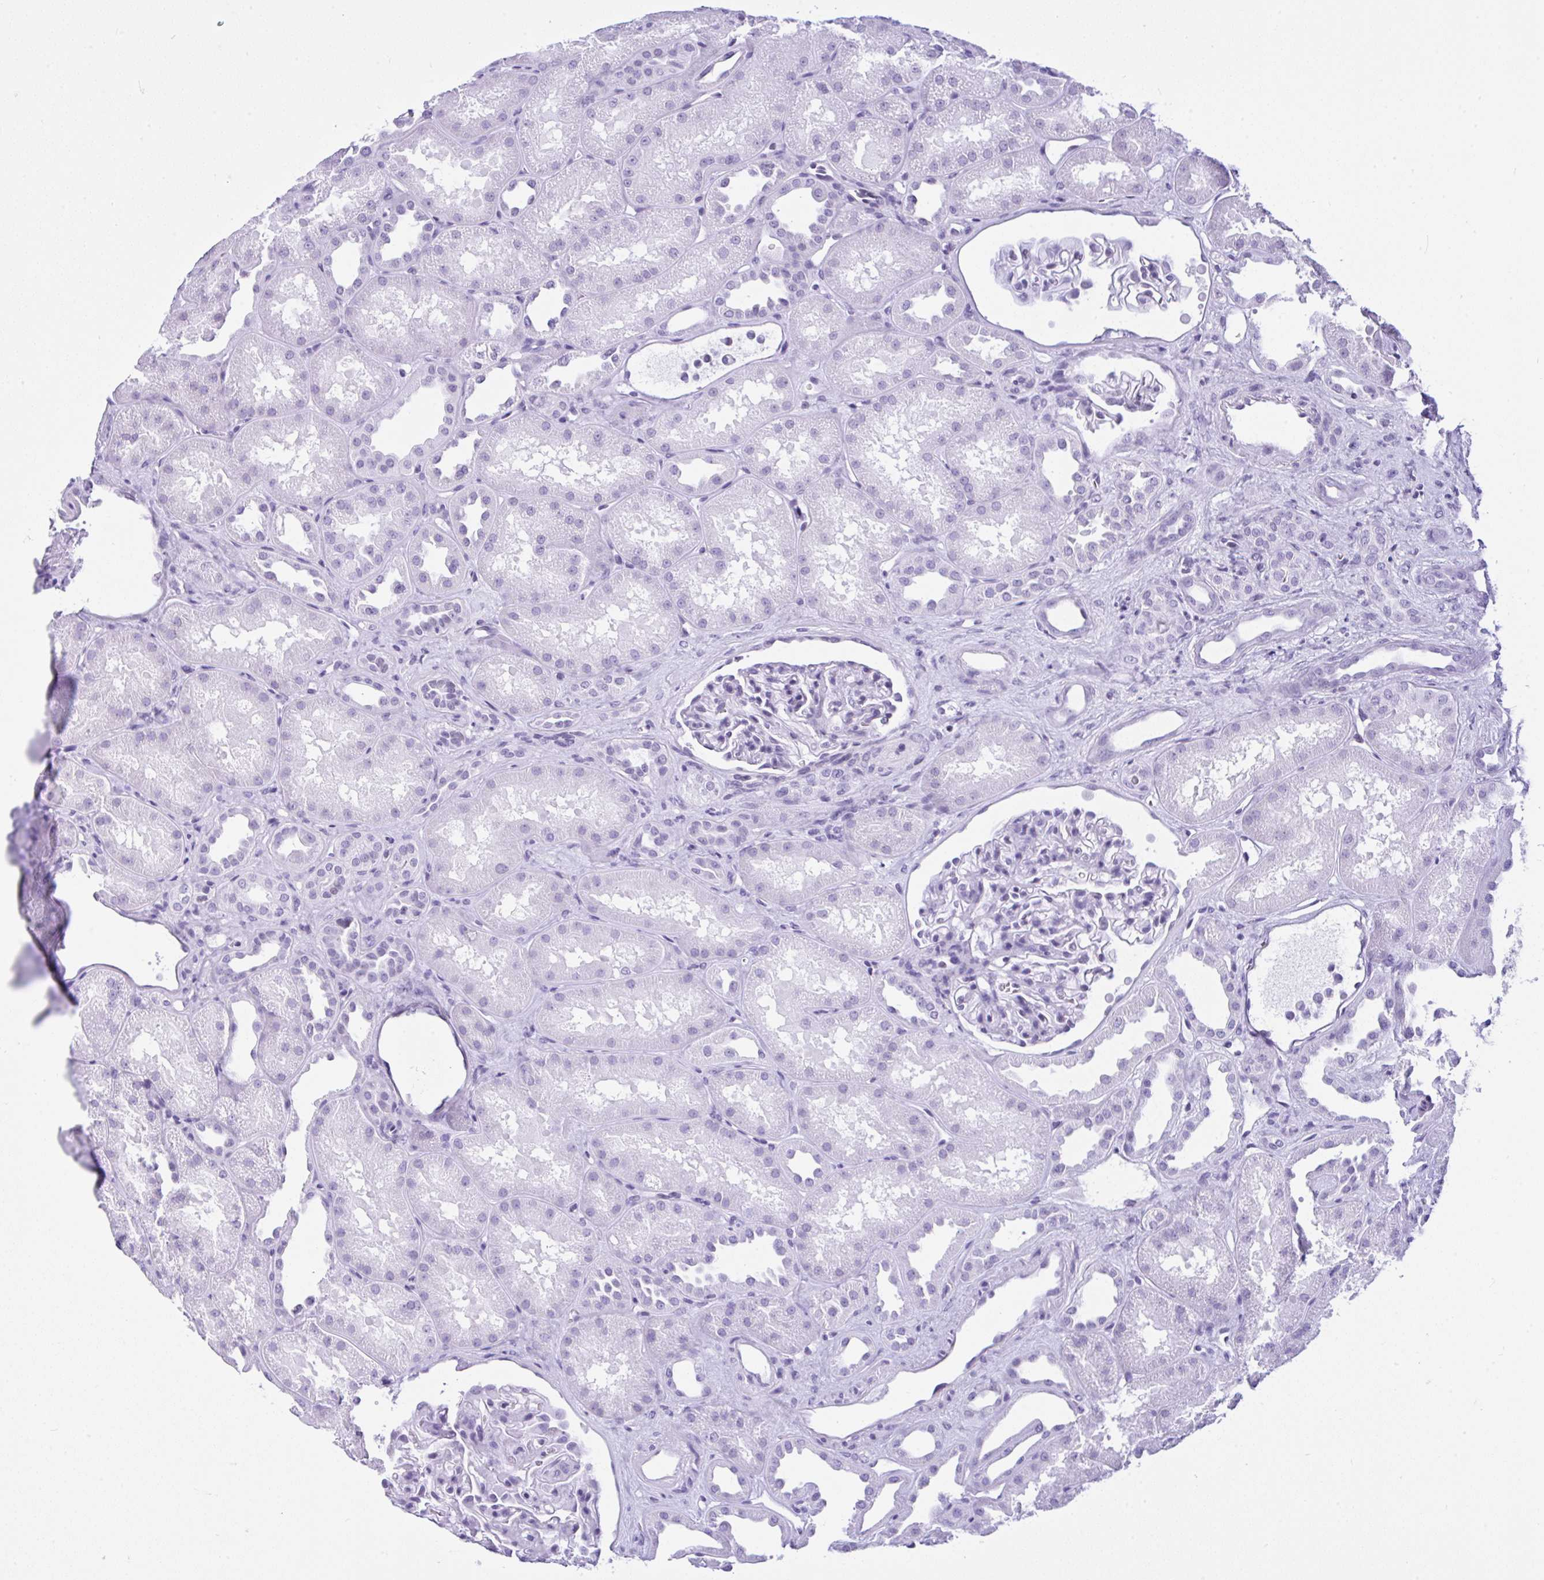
{"staining": {"intensity": "negative", "quantity": "none", "location": "none"}, "tissue": "kidney", "cell_type": "Cells in glomeruli", "image_type": "normal", "snomed": [{"axis": "morphology", "description": "Normal tissue, NOS"}, {"axis": "topography", "description": "Kidney"}], "caption": "Photomicrograph shows no protein expression in cells in glomeruli of normal kidney.", "gene": "KRT27", "patient": {"sex": "male", "age": 61}}